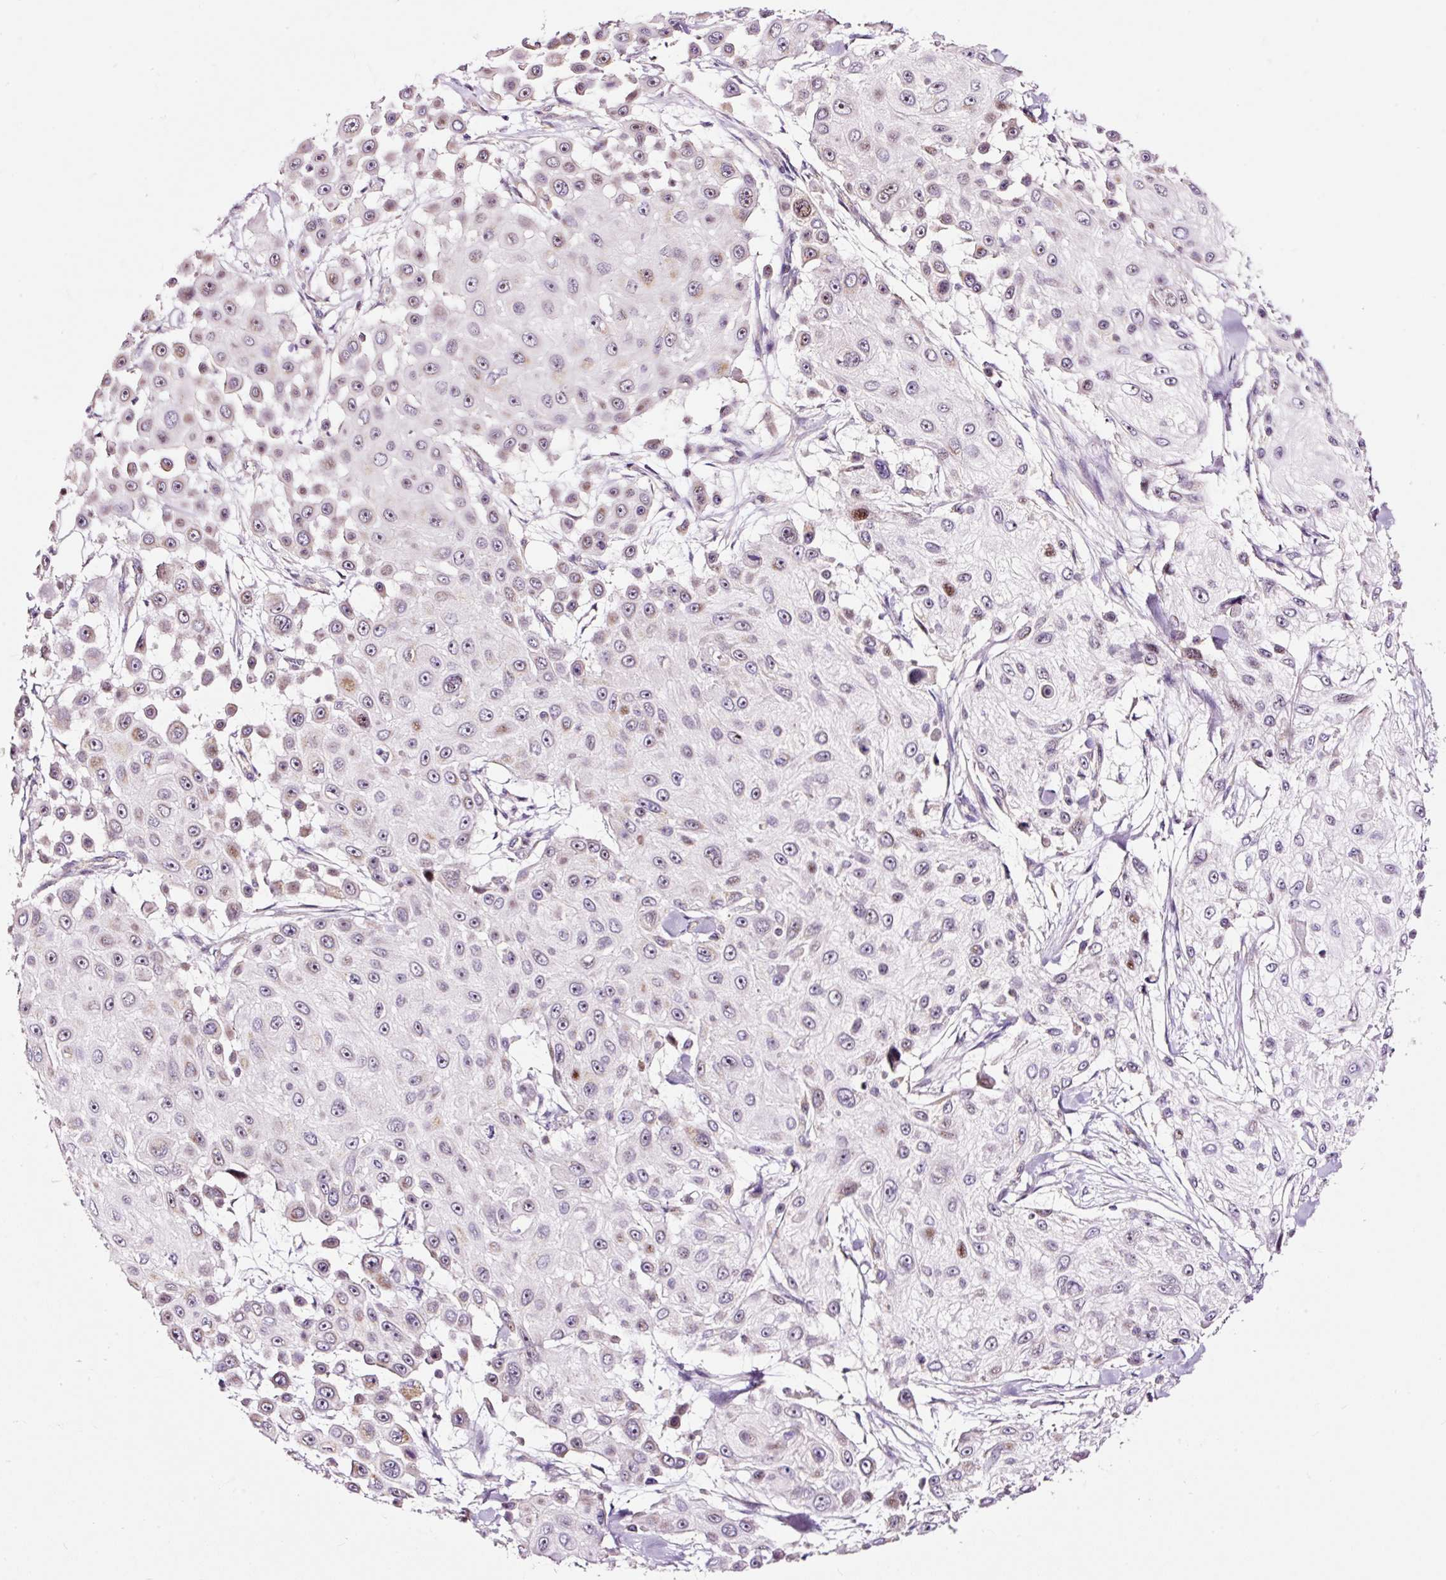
{"staining": {"intensity": "weak", "quantity": "25%-75%", "location": "cytoplasmic/membranous"}, "tissue": "skin cancer", "cell_type": "Tumor cells", "image_type": "cancer", "snomed": [{"axis": "morphology", "description": "Squamous cell carcinoma, NOS"}, {"axis": "topography", "description": "Skin"}], "caption": "This photomicrograph demonstrates IHC staining of skin squamous cell carcinoma, with low weak cytoplasmic/membranous staining in approximately 25%-75% of tumor cells.", "gene": "BOLA3", "patient": {"sex": "male", "age": 67}}